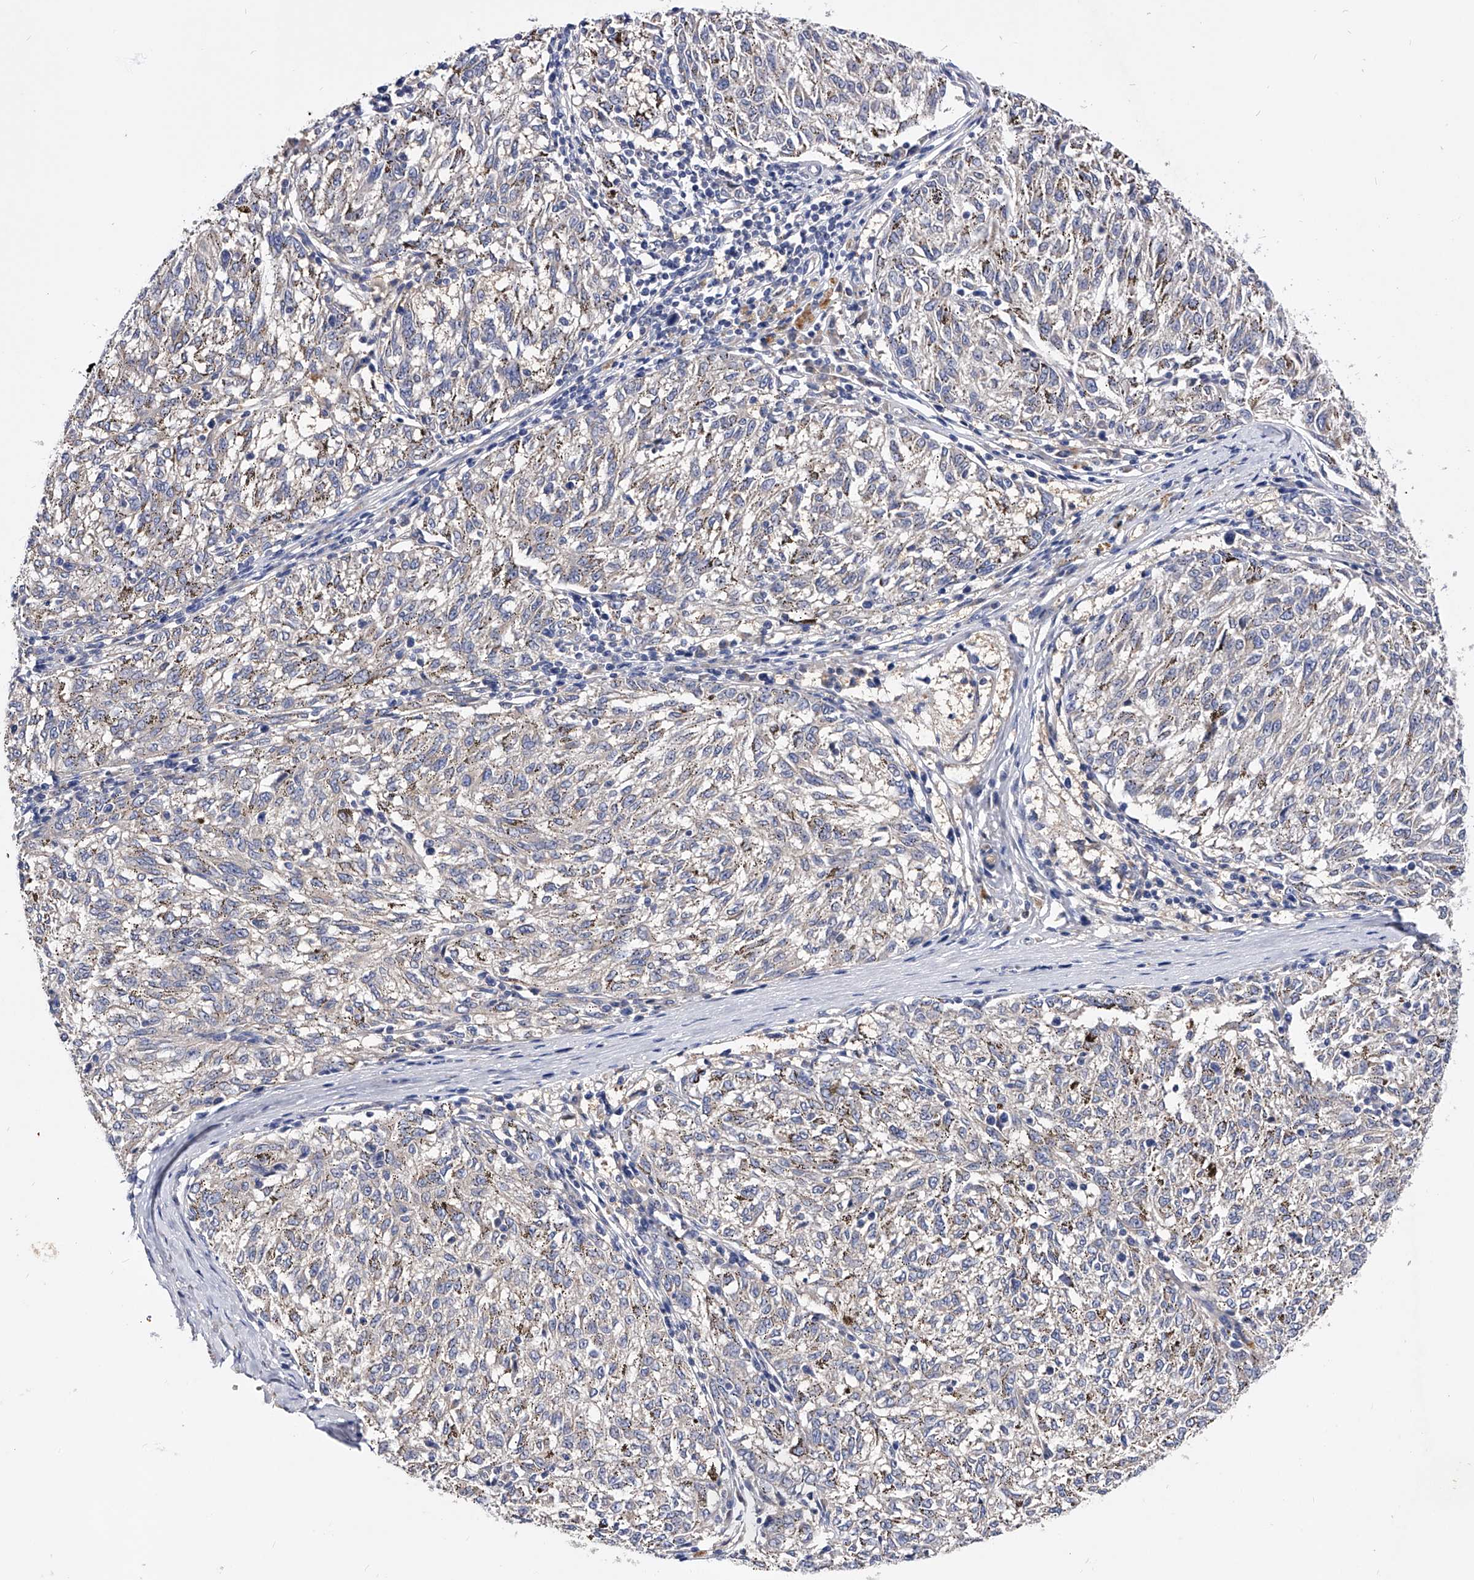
{"staining": {"intensity": "negative", "quantity": "none", "location": "none"}, "tissue": "melanoma", "cell_type": "Tumor cells", "image_type": "cancer", "snomed": [{"axis": "morphology", "description": "Malignant melanoma, NOS"}, {"axis": "topography", "description": "Skin"}], "caption": "DAB immunohistochemical staining of human malignant melanoma shows no significant expression in tumor cells.", "gene": "PPP5C", "patient": {"sex": "female", "age": 72}}